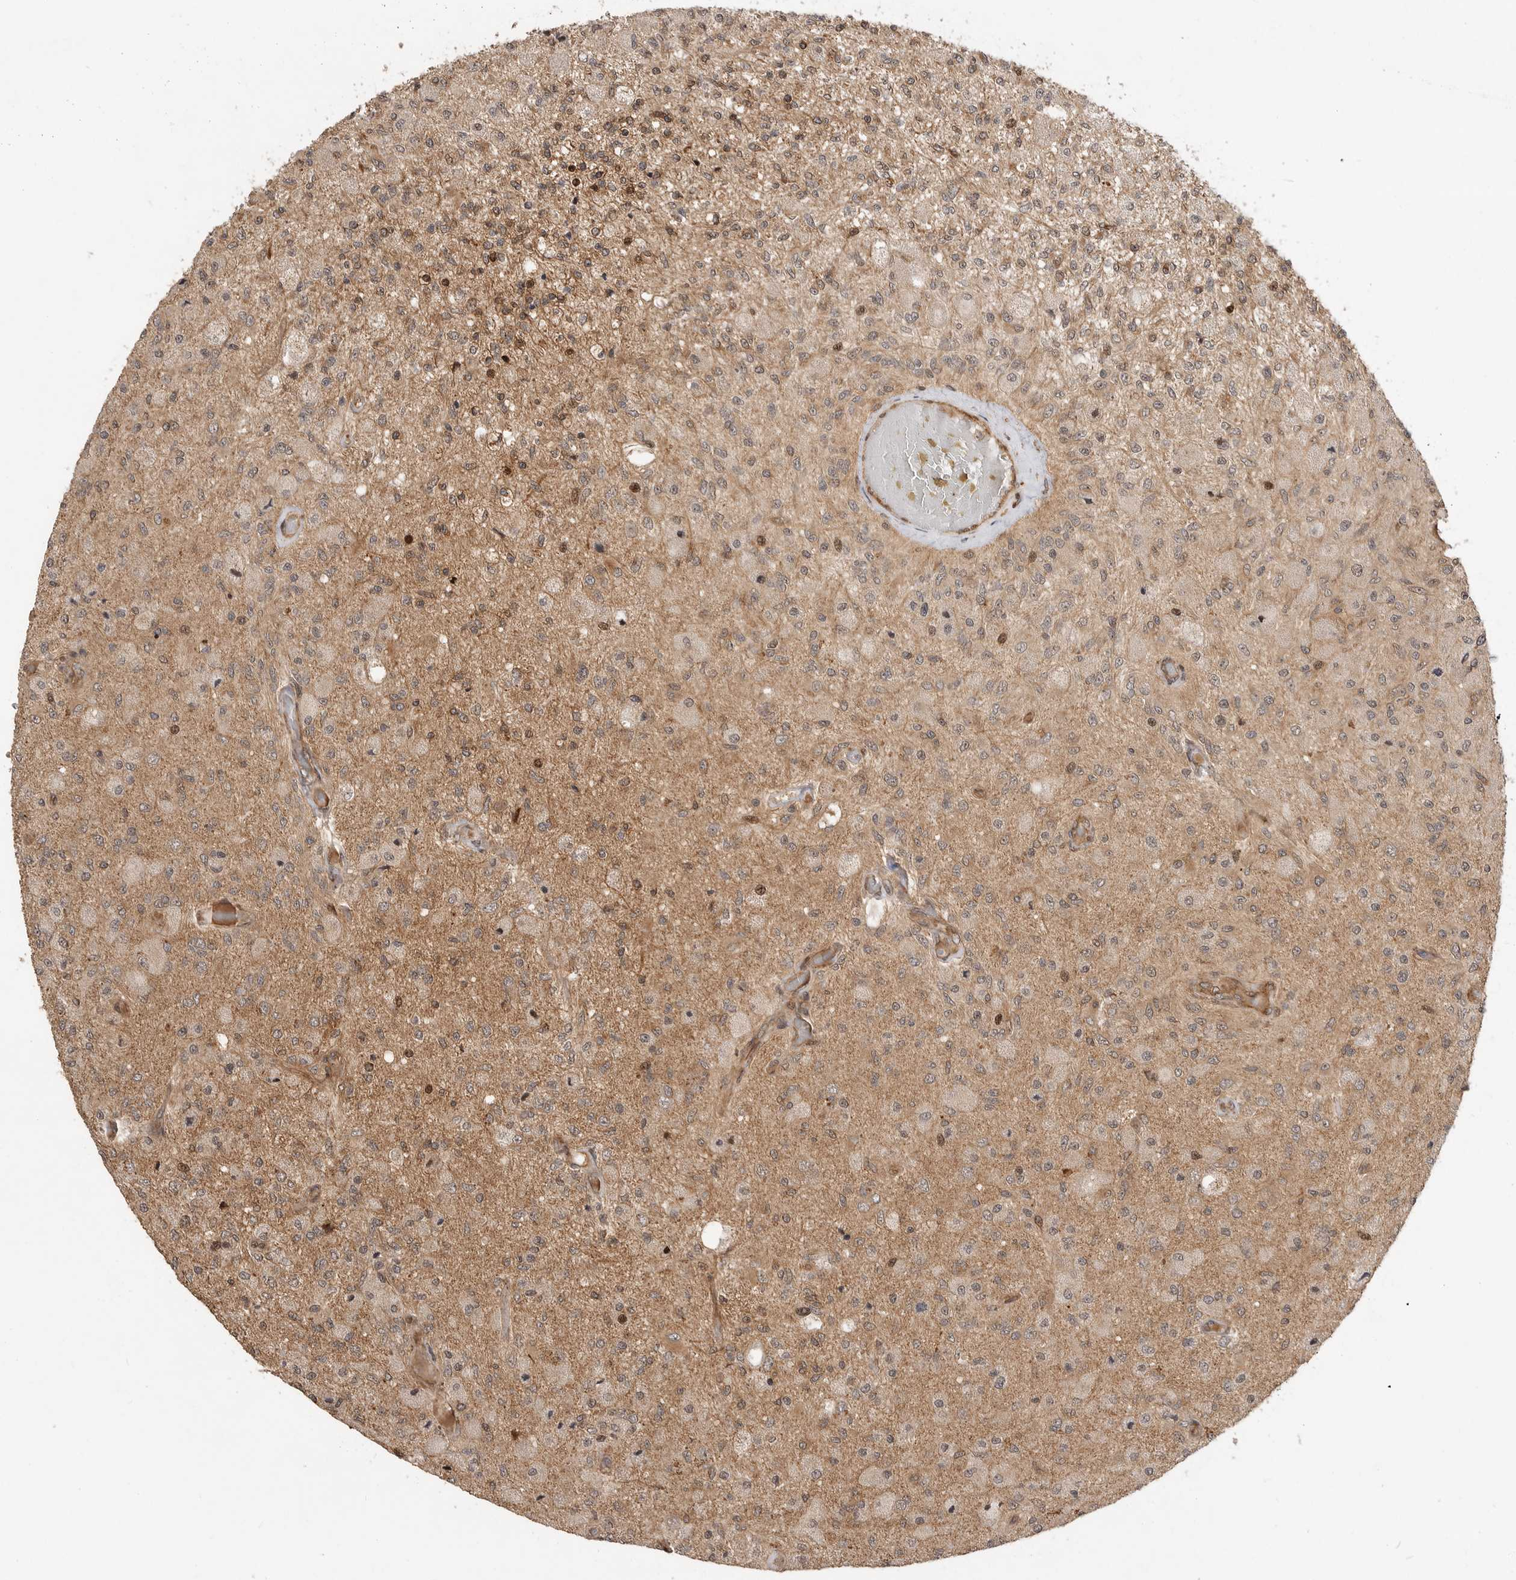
{"staining": {"intensity": "weak", "quantity": ">75%", "location": "cytoplasmic/membranous"}, "tissue": "glioma", "cell_type": "Tumor cells", "image_type": "cancer", "snomed": [{"axis": "morphology", "description": "Normal tissue, NOS"}, {"axis": "morphology", "description": "Glioma, malignant, High grade"}, {"axis": "topography", "description": "Cerebral cortex"}], "caption": "Immunohistochemical staining of human malignant glioma (high-grade) displays low levels of weak cytoplasmic/membranous positivity in about >75% of tumor cells.", "gene": "ADPRS", "patient": {"sex": "male", "age": 77}}